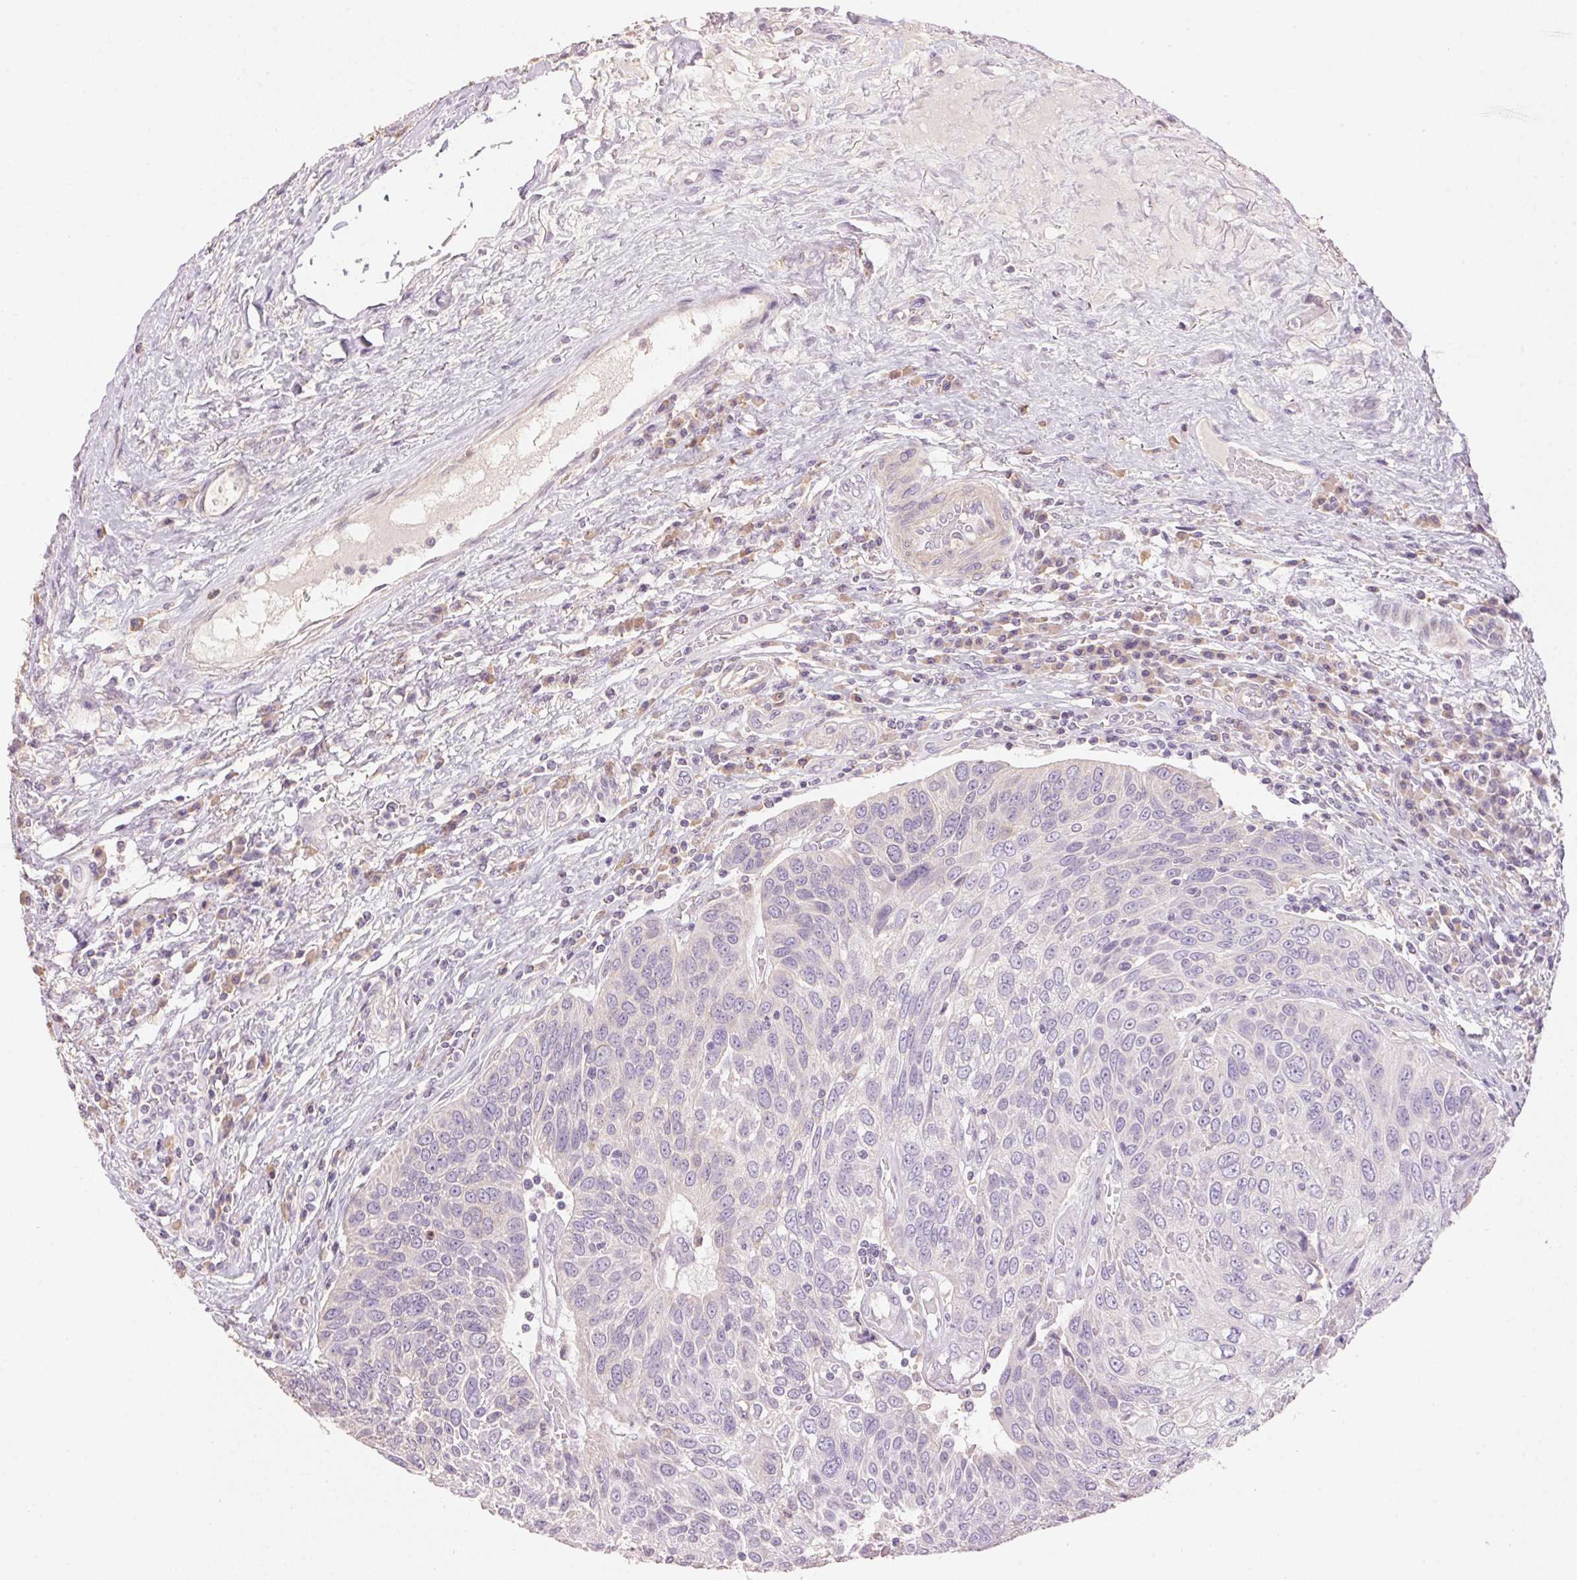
{"staining": {"intensity": "negative", "quantity": "none", "location": "none"}, "tissue": "urothelial cancer", "cell_type": "Tumor cells", "image_type": "cancer", "snomed": [{"axis": "morphology", "description": "Urothelial carcinoma, High grade"}, {"axis": "topography", "description": "Urinary bladder"}], "caption": "An immunohistochemistry (IHC) photomicrograph of urothelial cancer is shown. There is no staining in tumor cells of urothelial cancer. (DAB (3,3'-diaminobenzidine) immunohistochemistry (IHC), high magnification).", "gene": "LYZL6", "patient": {"sex": "female", "age": 70}}